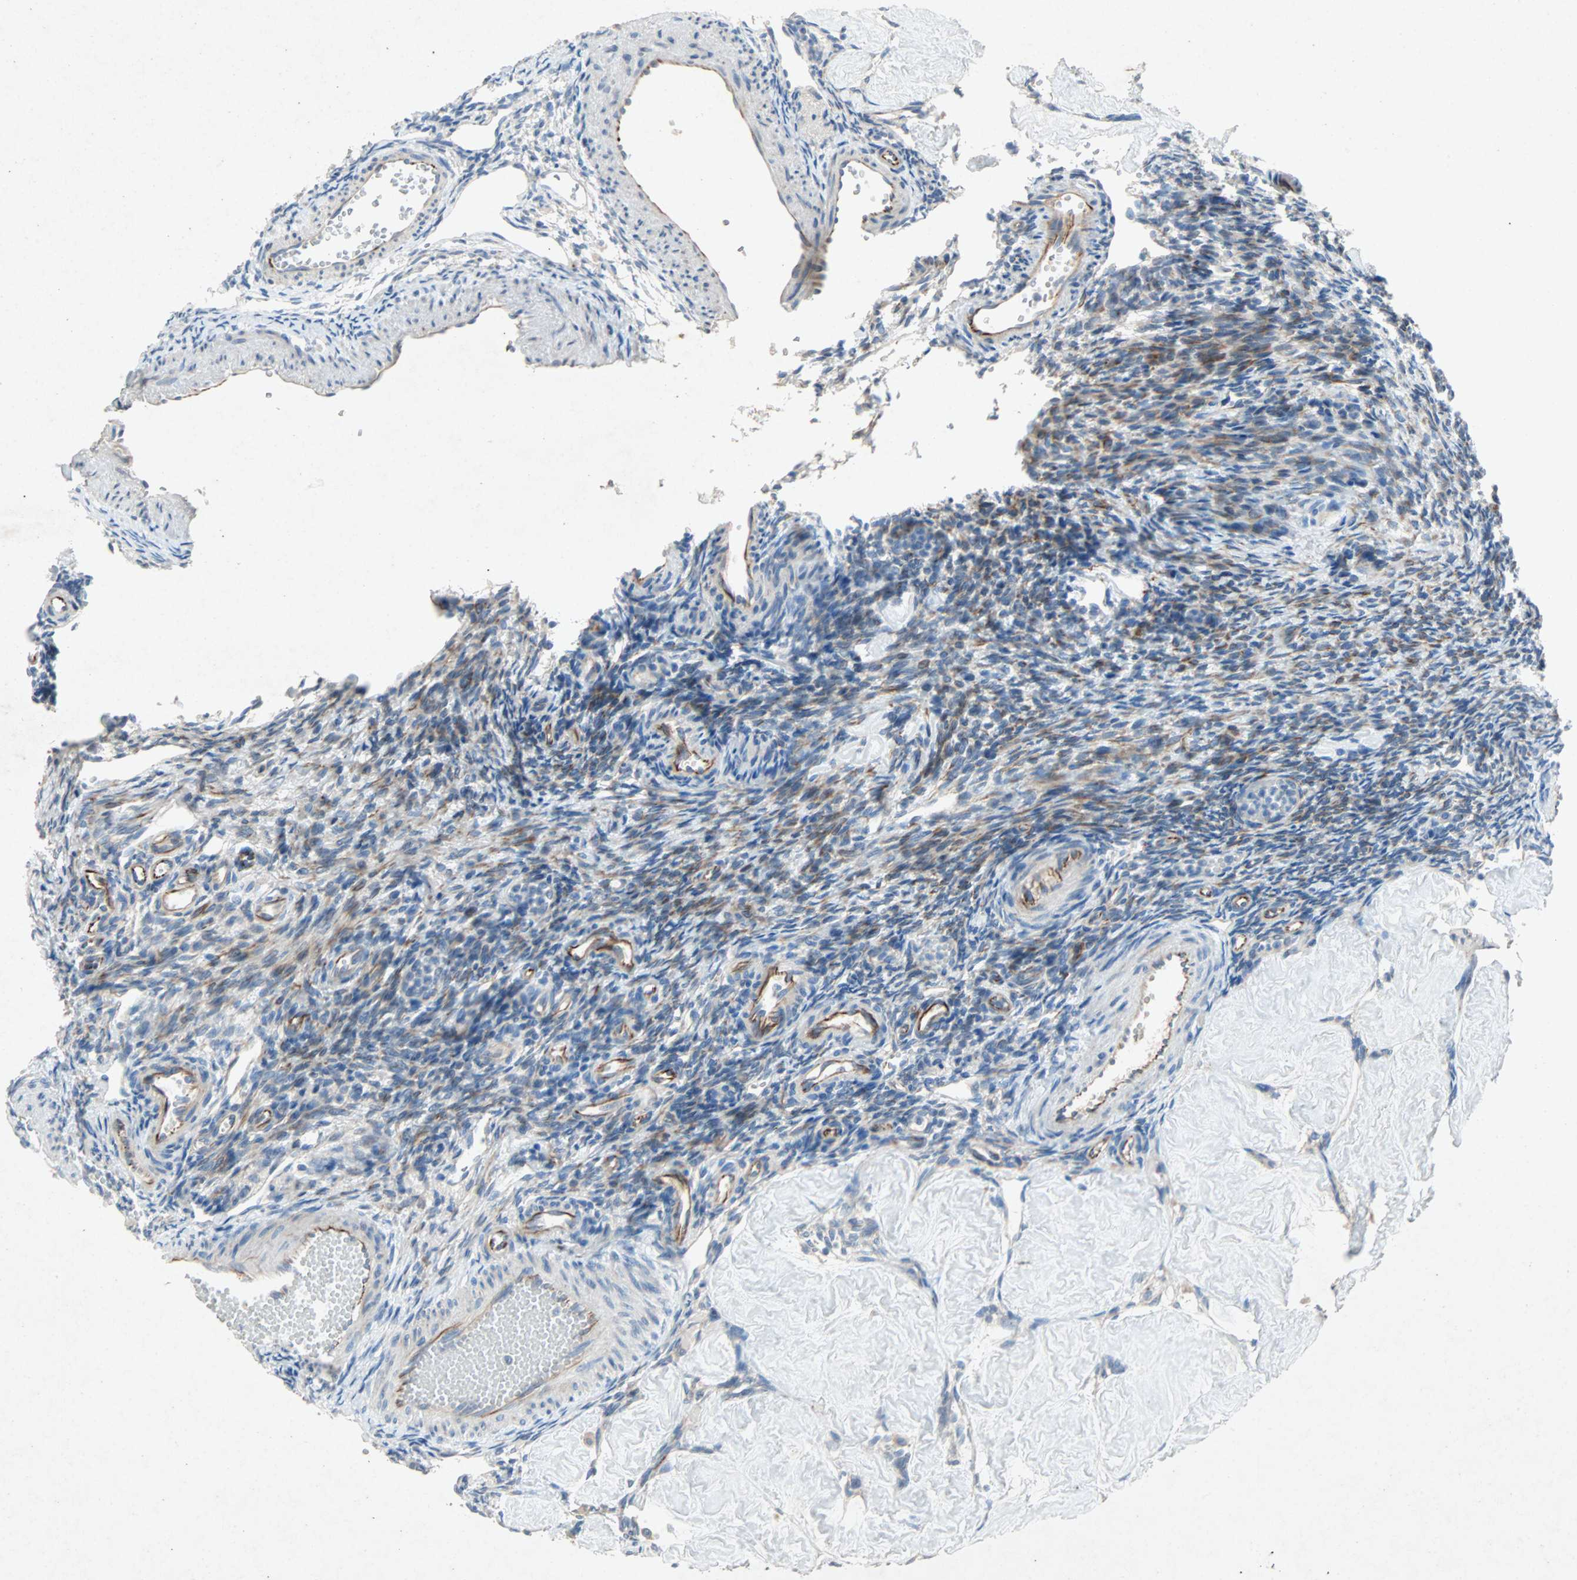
{"staining": {"intensity": "weak", "quantity": "<25%", "location": "cytoplasmic/membranous"}, "tissue": "ovary", "cell_type": "Ovarian stroma cells", "image_type": "normal", "snomed": [{"axis": "morphology", "description": "Normal tissue, NOS"}, {"axis": "topography", "description": "Ovary"}], "caption": "Protein analysis of normal ovary demonstrates no significant staining in ovarian stroma cells. (DAB (3,3'-diaminobenzidine) immunohistochemistry visualized using brightfield microscopy, high magnification).", "gene": "PCDHB2", "patient": {"sex": "female", "age": 33}}